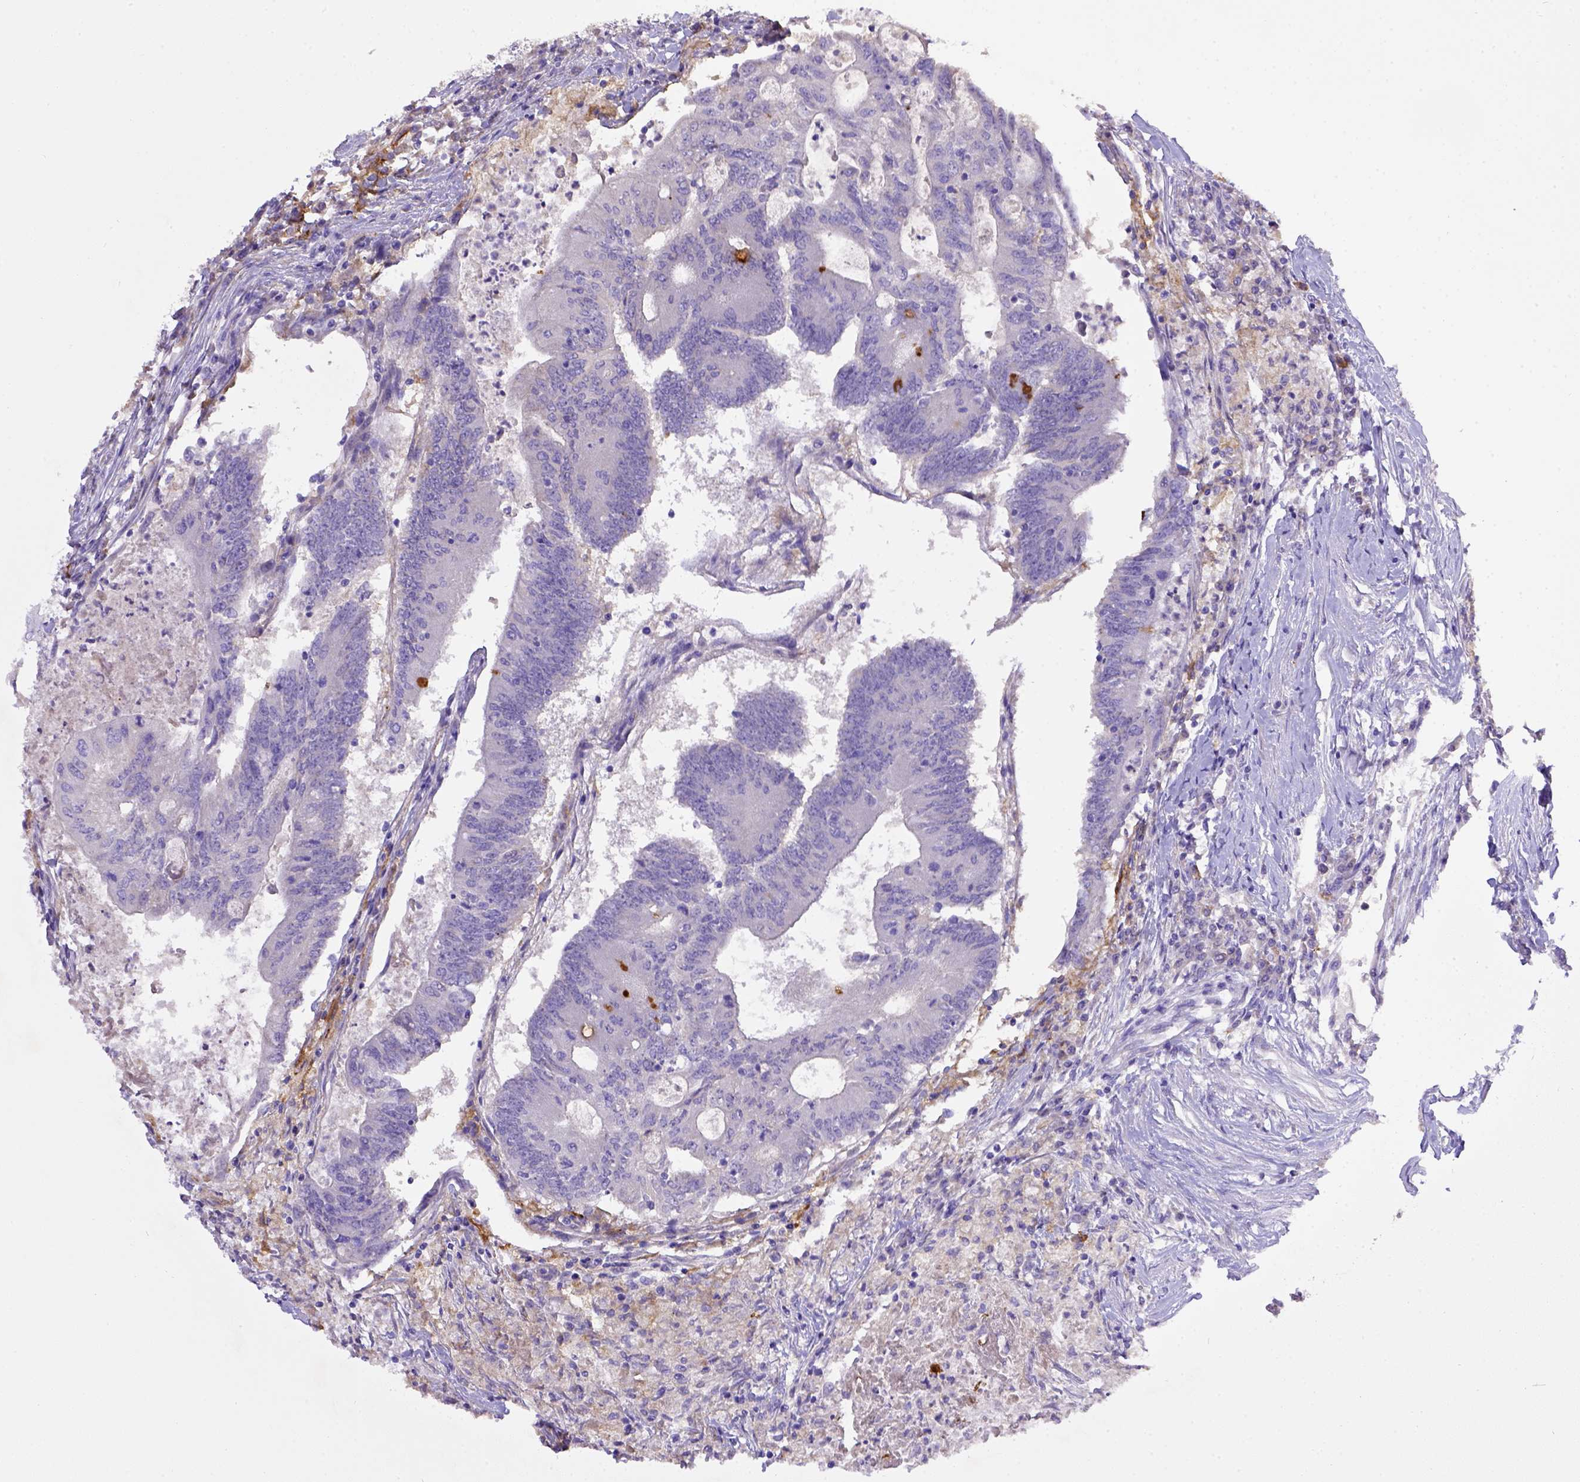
{"staining": {"intensity": "negative", "quantity": "none", "location": "none"}, "tissue": "colorectal cancer", "cell_type": "Tumor cells", "image_type": "cancer", "snomed": [{"axis": "morphology", "description": "Adenocarcinoma, NOS"}, {"axis": "topography", "description": "Colon"}], "caption": "Tumor cells are negative for protein expression in human colorectal adenocarcinoma.", "gene": "CD40", "patient": {"sex": "female", "age": 70}}